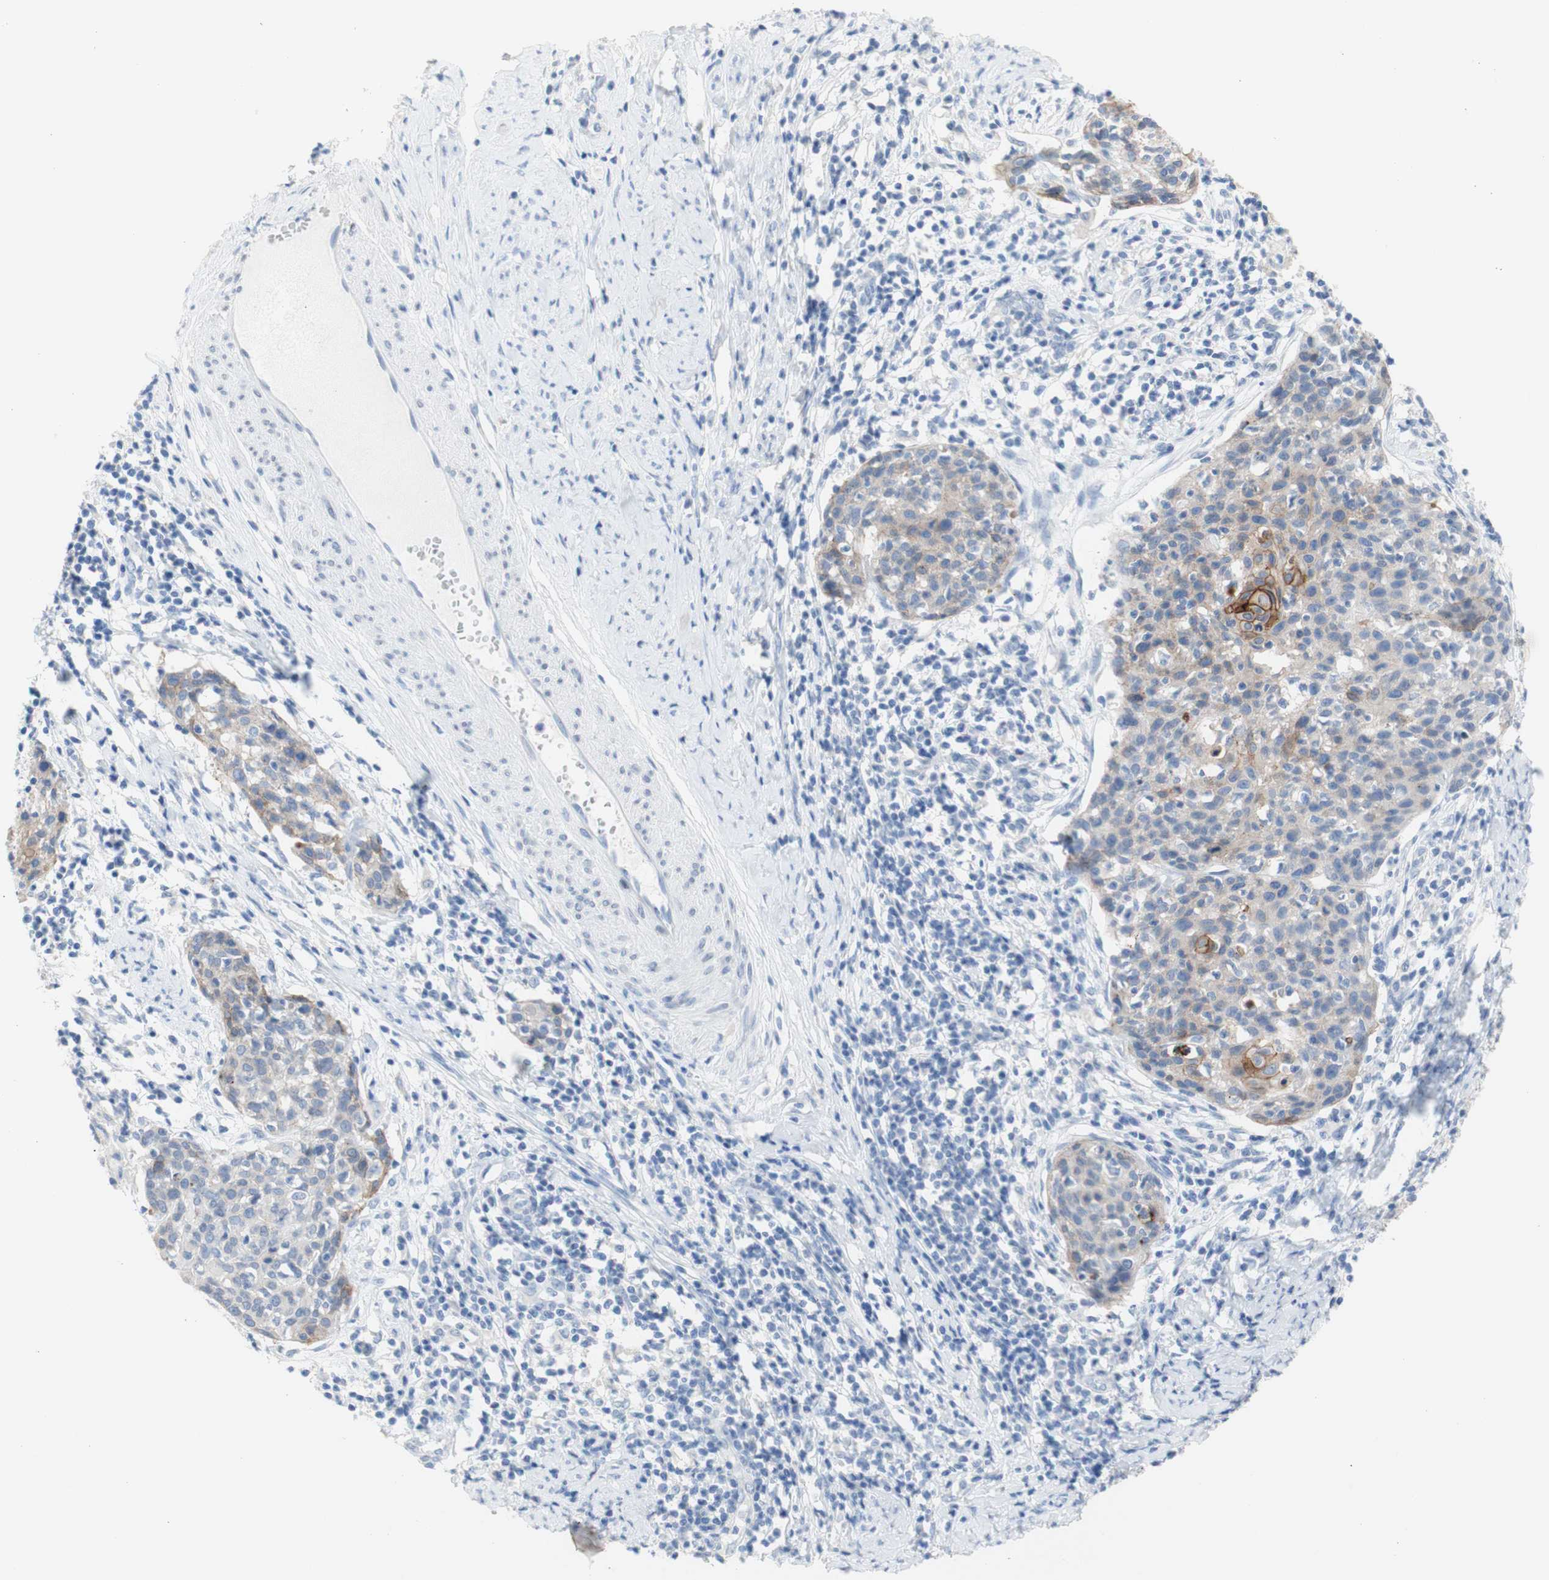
{"staining": {"intensity": "moderate", "quantity": "25%-75%", "location": "cytoplasmic/membranous"}, "tissue": "cervical cancer", "cell_type": "Tumor cells", "image_type": "cancer", "snomed": [{"axis": "morphology", "description": "Squamous cell carcinoma, NOS"}, {"axis": "topography", "description": "Cervix"}], "caption": "Protein expression analysis of human squamous cell carcinoma (cervical) reveals moderate cytoplasmic/membranous expression in about 25%-75% of tumor cells. (DAB = brown stain, brightfield microscopy at high magnification).", "gene": "DSC2", "patient": {"sex": "female", "age": 38}}